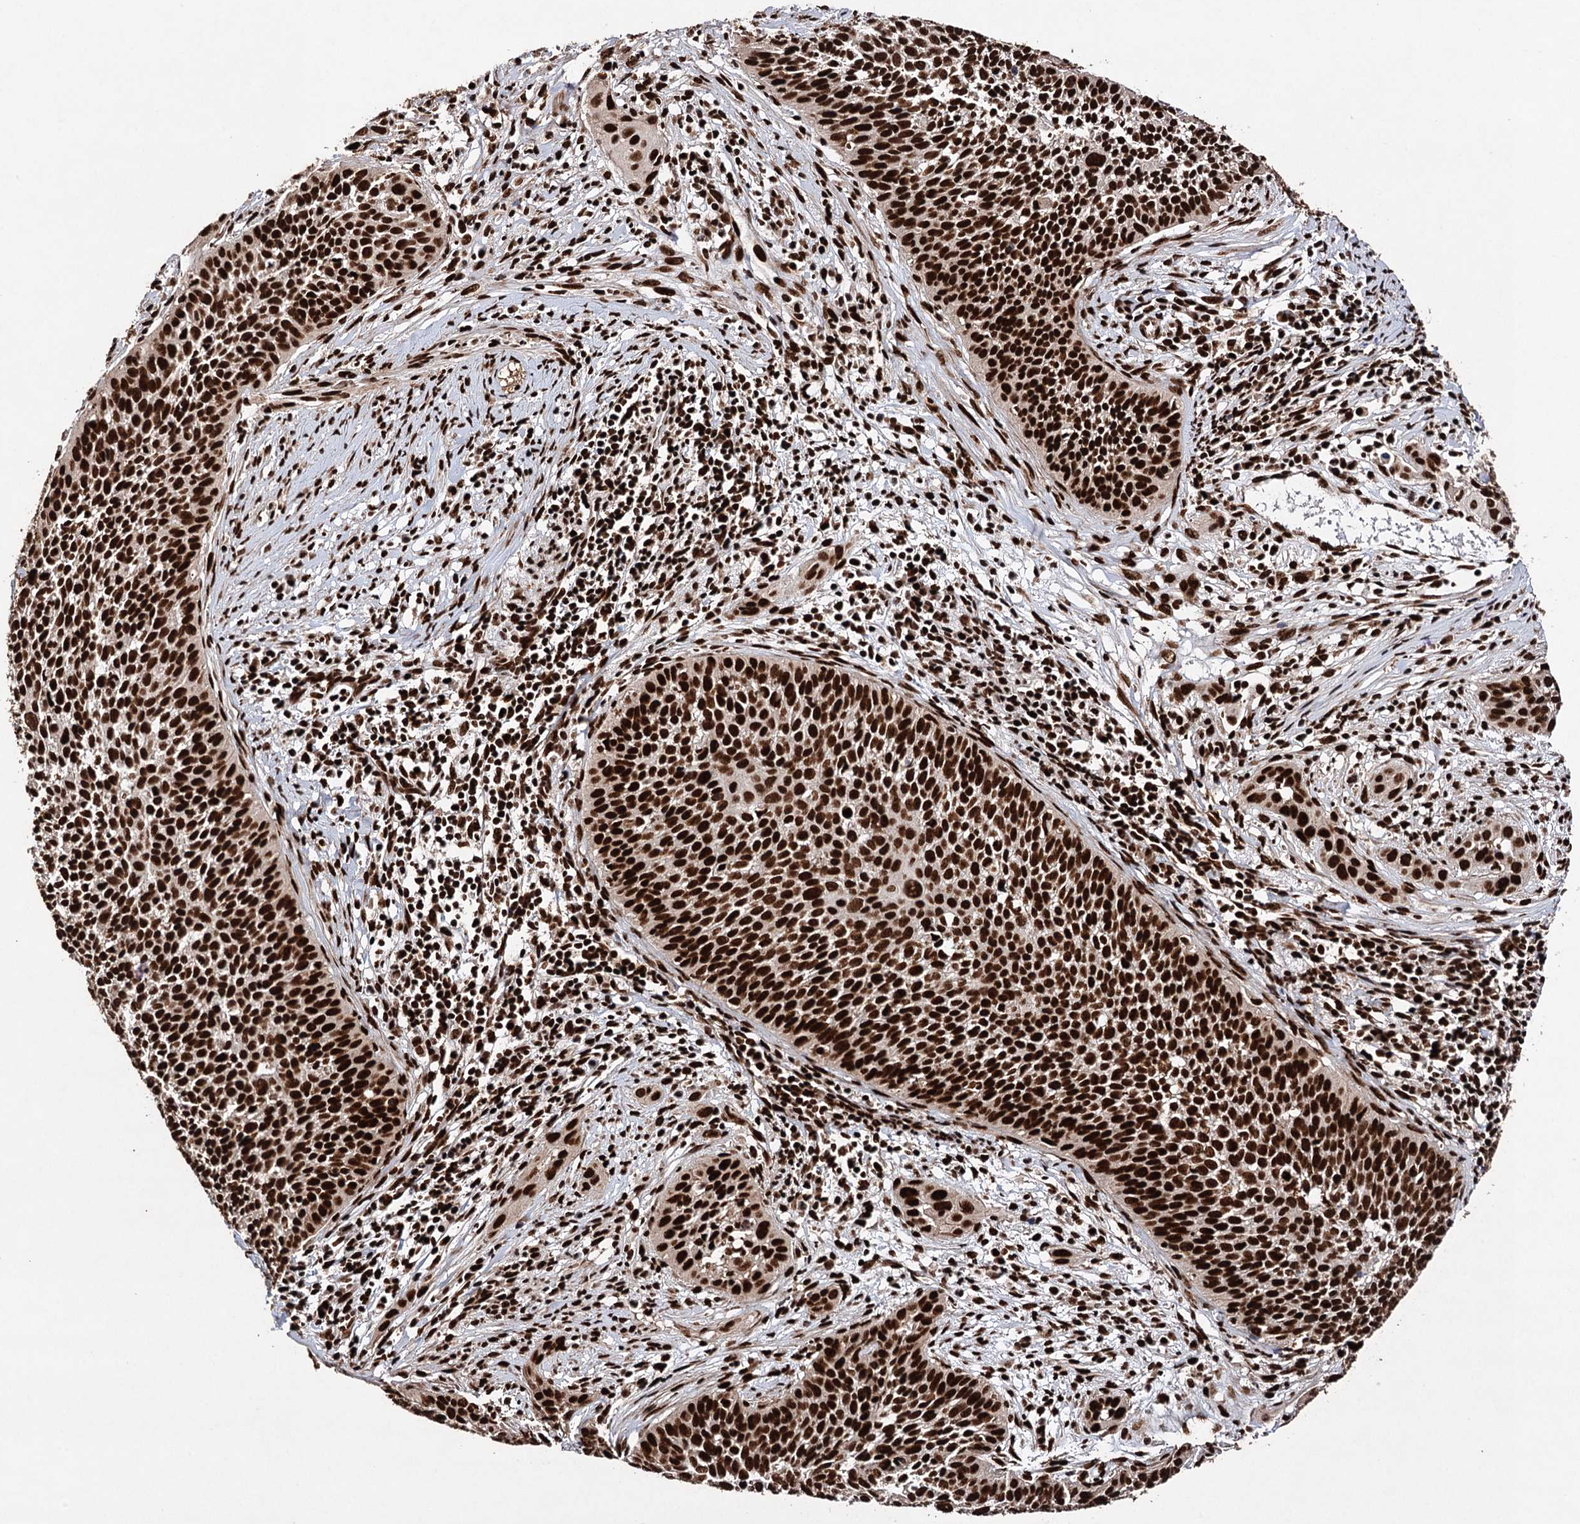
{"staining": {"intensity": "strong", "quantity": ">75%", "location": "nuclear"}, "tissue": "cervical cancer", "cell_type": "Tumor cells", "image_type": "cancer", "snomed": [{"axis": "morphology", "description": "Squamous cell carcinoma, NOS"}, {"axis": "topography", "description": "Cervix"}], "caption": "Cervical cancer stained with a protein marker exhibits strong staining in tumor cells.", "gene": "MATR3", "patient": {"sex": "female", "age": 34}}